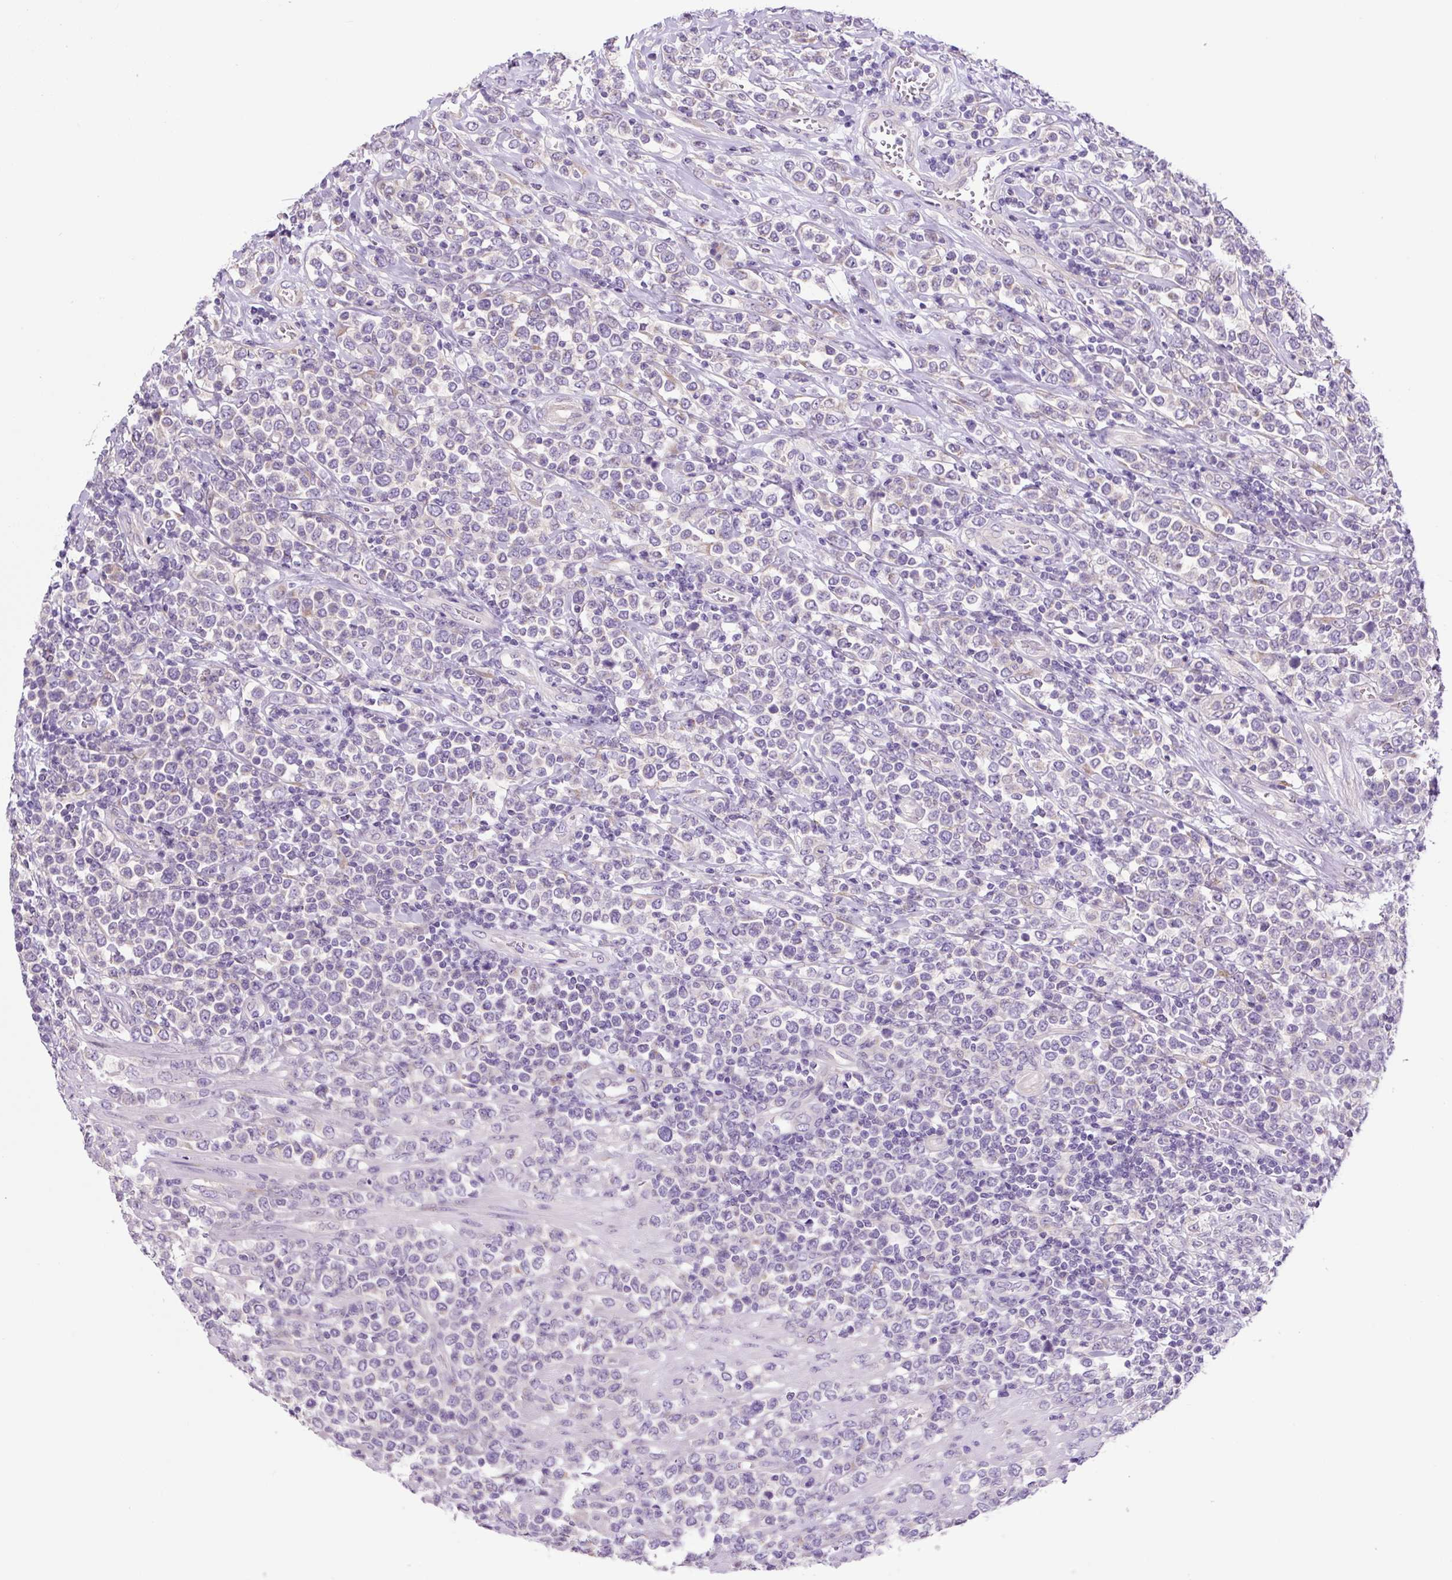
{"staining": {"intensity": "negative", "quantity": "none", "location": "none"}, "tissue": "lymphoma", "cell_type": "Tumor cells", "image_type": "cancer", "snomed": [{"axis": "morphology", "description": "Malignant lymphoma, non-Hodgkin's type, High grade"}, {"axis": "topography", "description": "Soft tissue"}], "caption": "High magnification brightfield microscopy of high-grade malignant lymphoma, non-Hodgkin's type stained with DAB (3,3'-diaminobenzidine) (brown) and counterstained with hematoxylin (blue): tumor cells show no significant expression.", "gene": "GORASP1", "patient": {"sex": "female", "age": 56}}